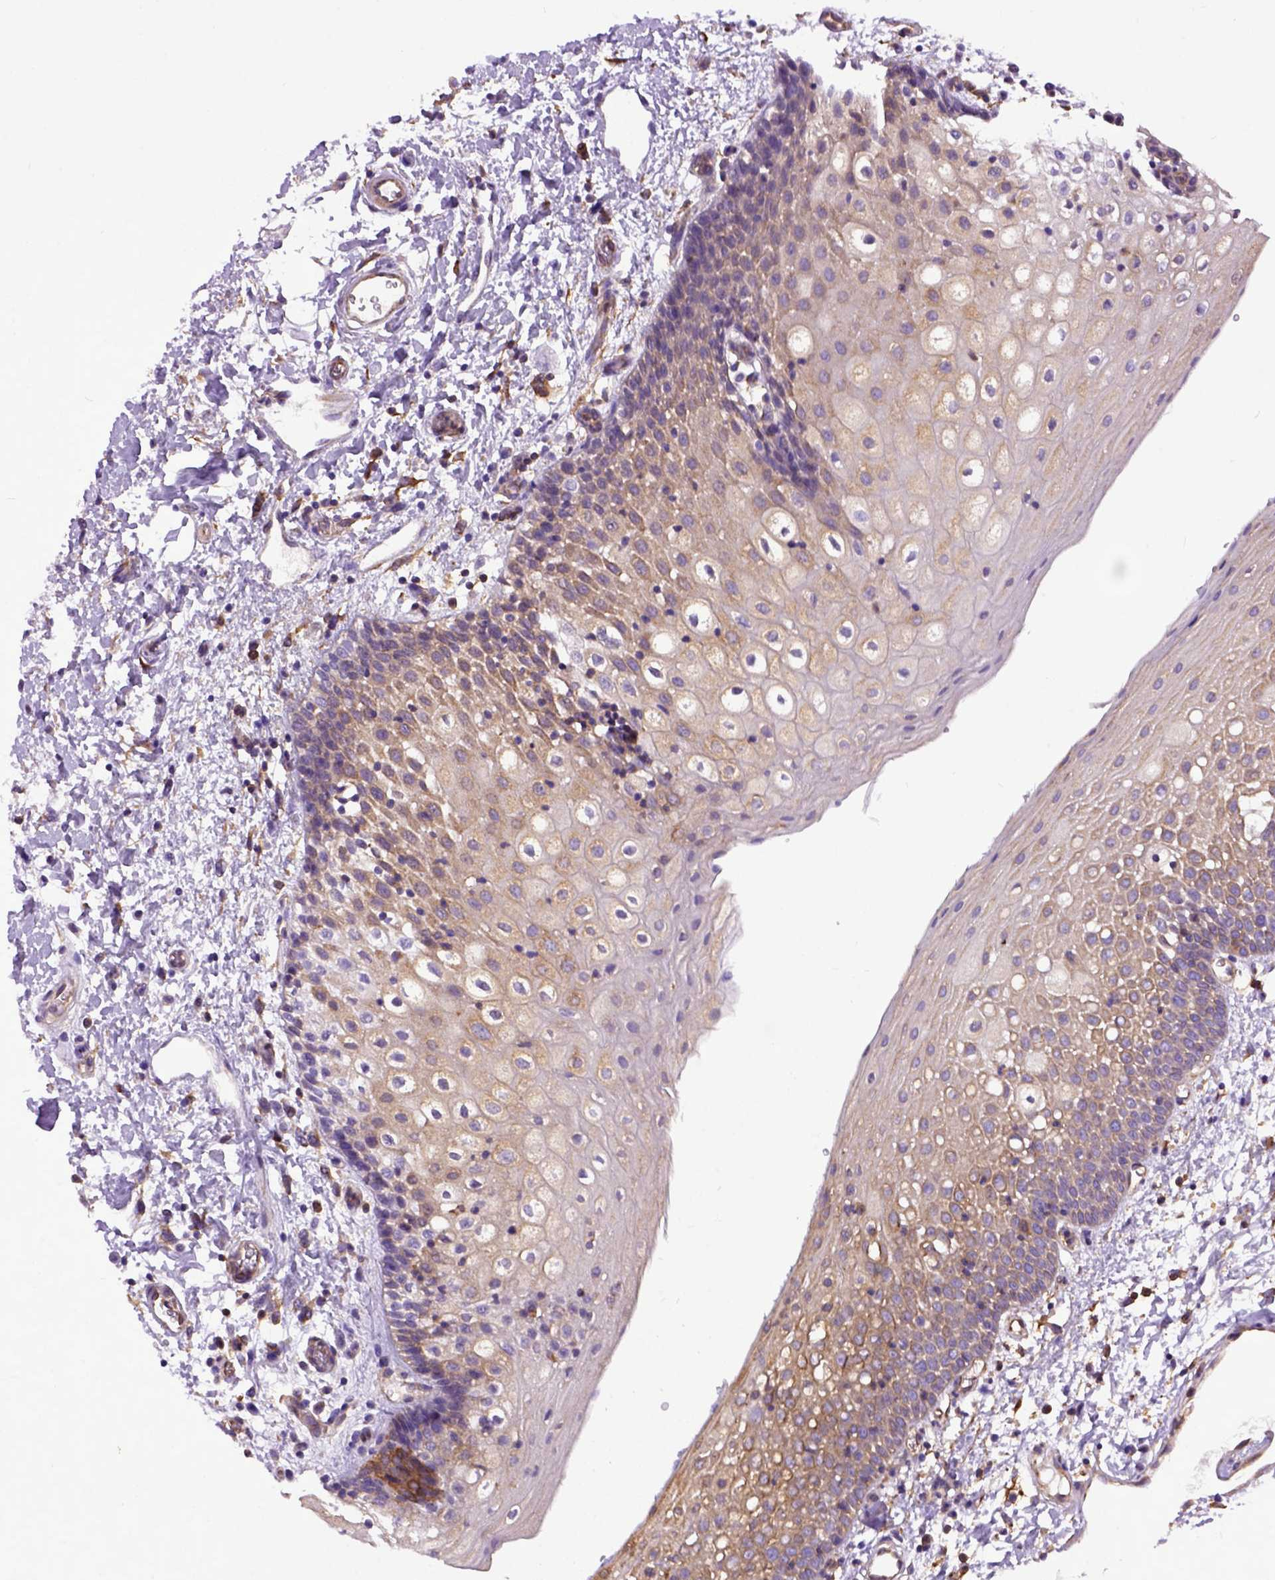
{"staining": {"intensity": "weak", "quantity": "25%-75%", "location": "cytoplasmic/membranous"}, "tissue": "oral mucosa", "cell_type": "Squamous epithelial cells", "image_type": "normal", "snomed": [{"axis": "morphology", "description": "Normal tissue, NOS"}, {"axis": "topography", "description": "Oral tissue"}], "caption": "IHC staining of benign oral mucosa, which displays low levels of weak cytoplasmic/membranous expression in about 25%-75% of squamous epithelial cells indicating weak cytoplasmic/membranous protein positivity. The staining was performed using DAB (brown) for protein detection and nuclei were counterstained in hematoxylin (blue).", "gene": "MVP", "patient": {"sex": "female", "age": 43}}